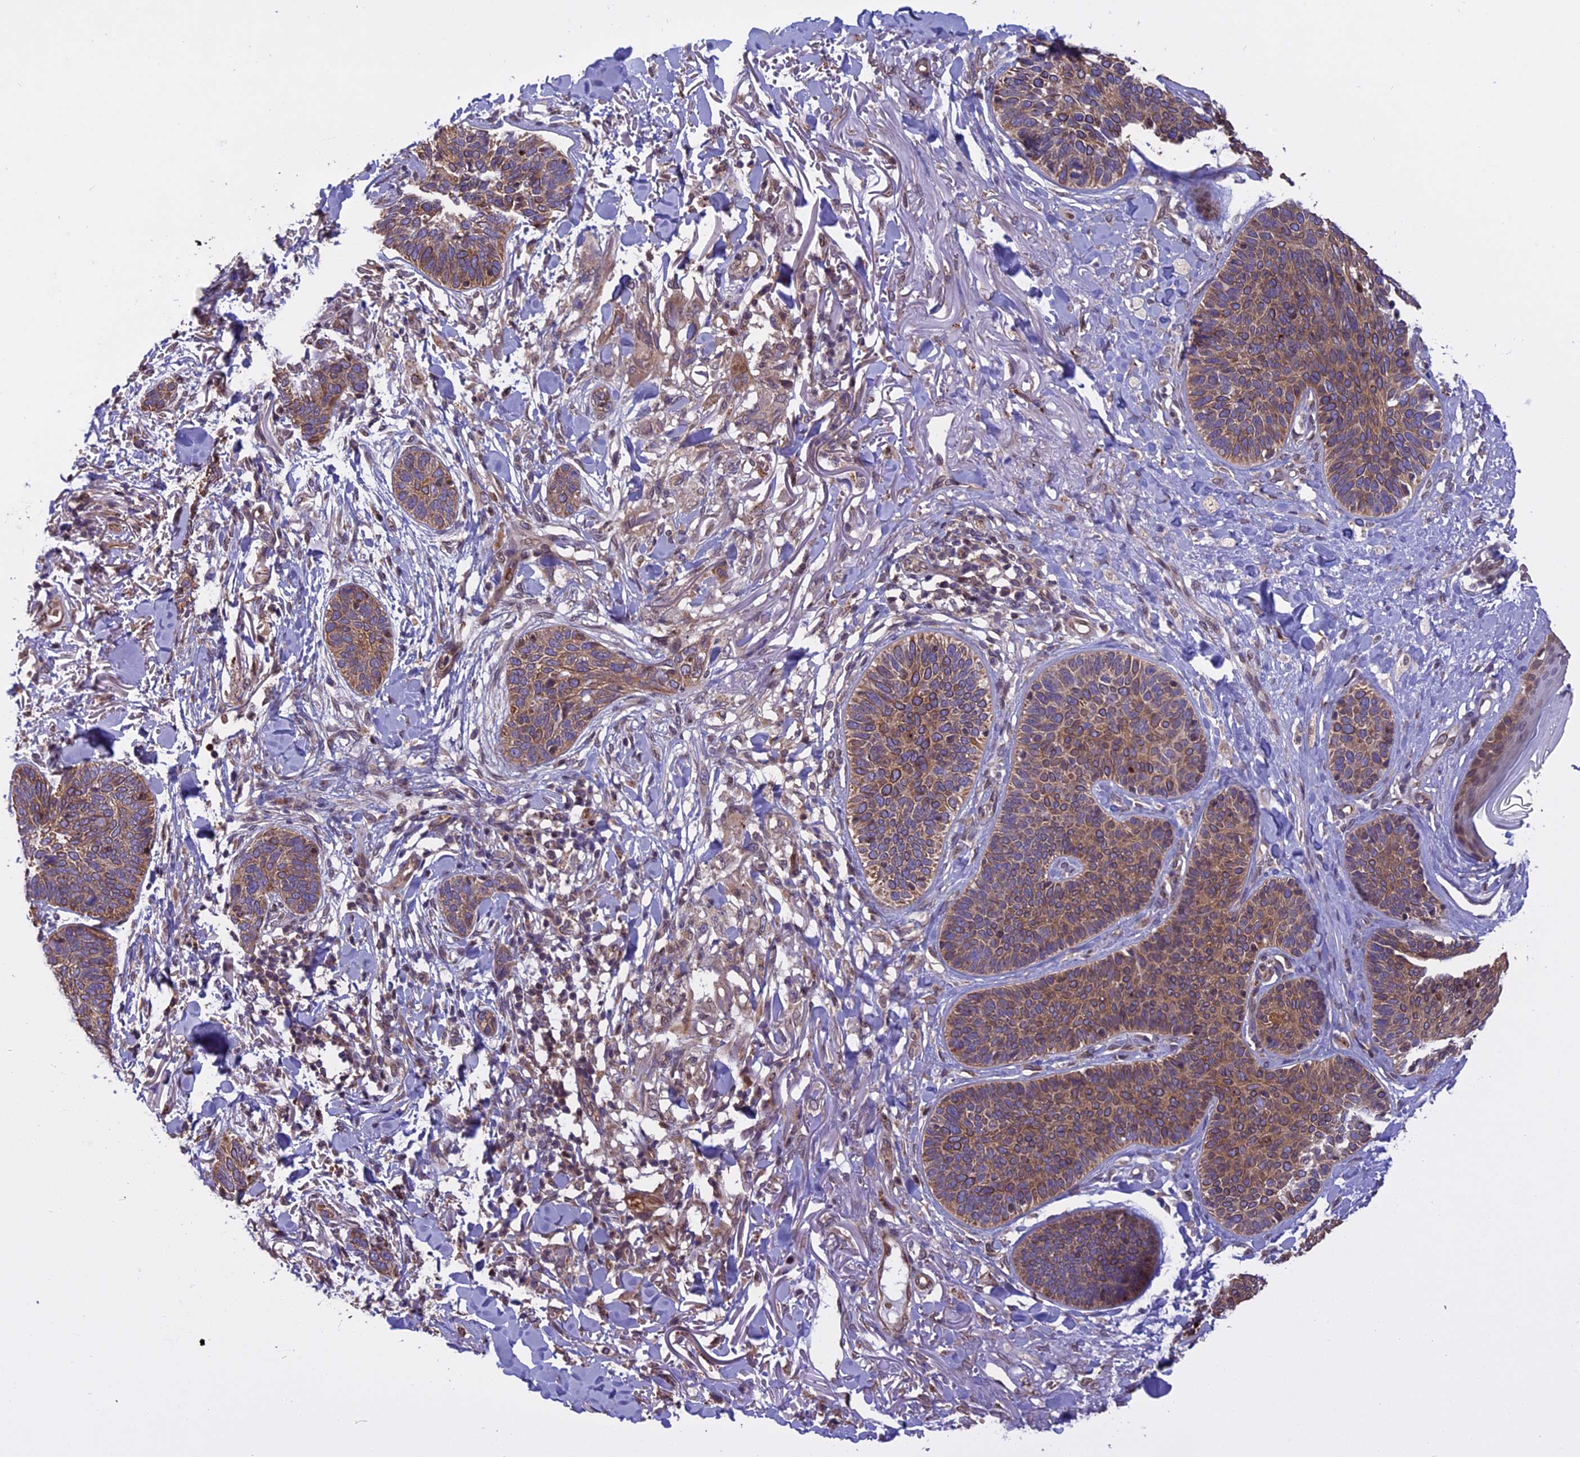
{"staining": {"intensity": "moderate", "quantity": ">75%", "location": "cytoplasmic/membranous"}, "tissue": "skin cancer", "cell_type": "Tumor cells", "image_type": "cancer", "snomed": [{"axis": "morphology", "description": "Basal cell carcinoma"}, {"axis": "topography", "description": "Skin"}], "caption": "The photomicrograph displays staining of skin cancer, revealing moderate cytoplasmic/membranous protein positivity (brown color) within tumor cells.", "gene": "CHMP2A", "patient": {"sex": "male", "age": 85}}